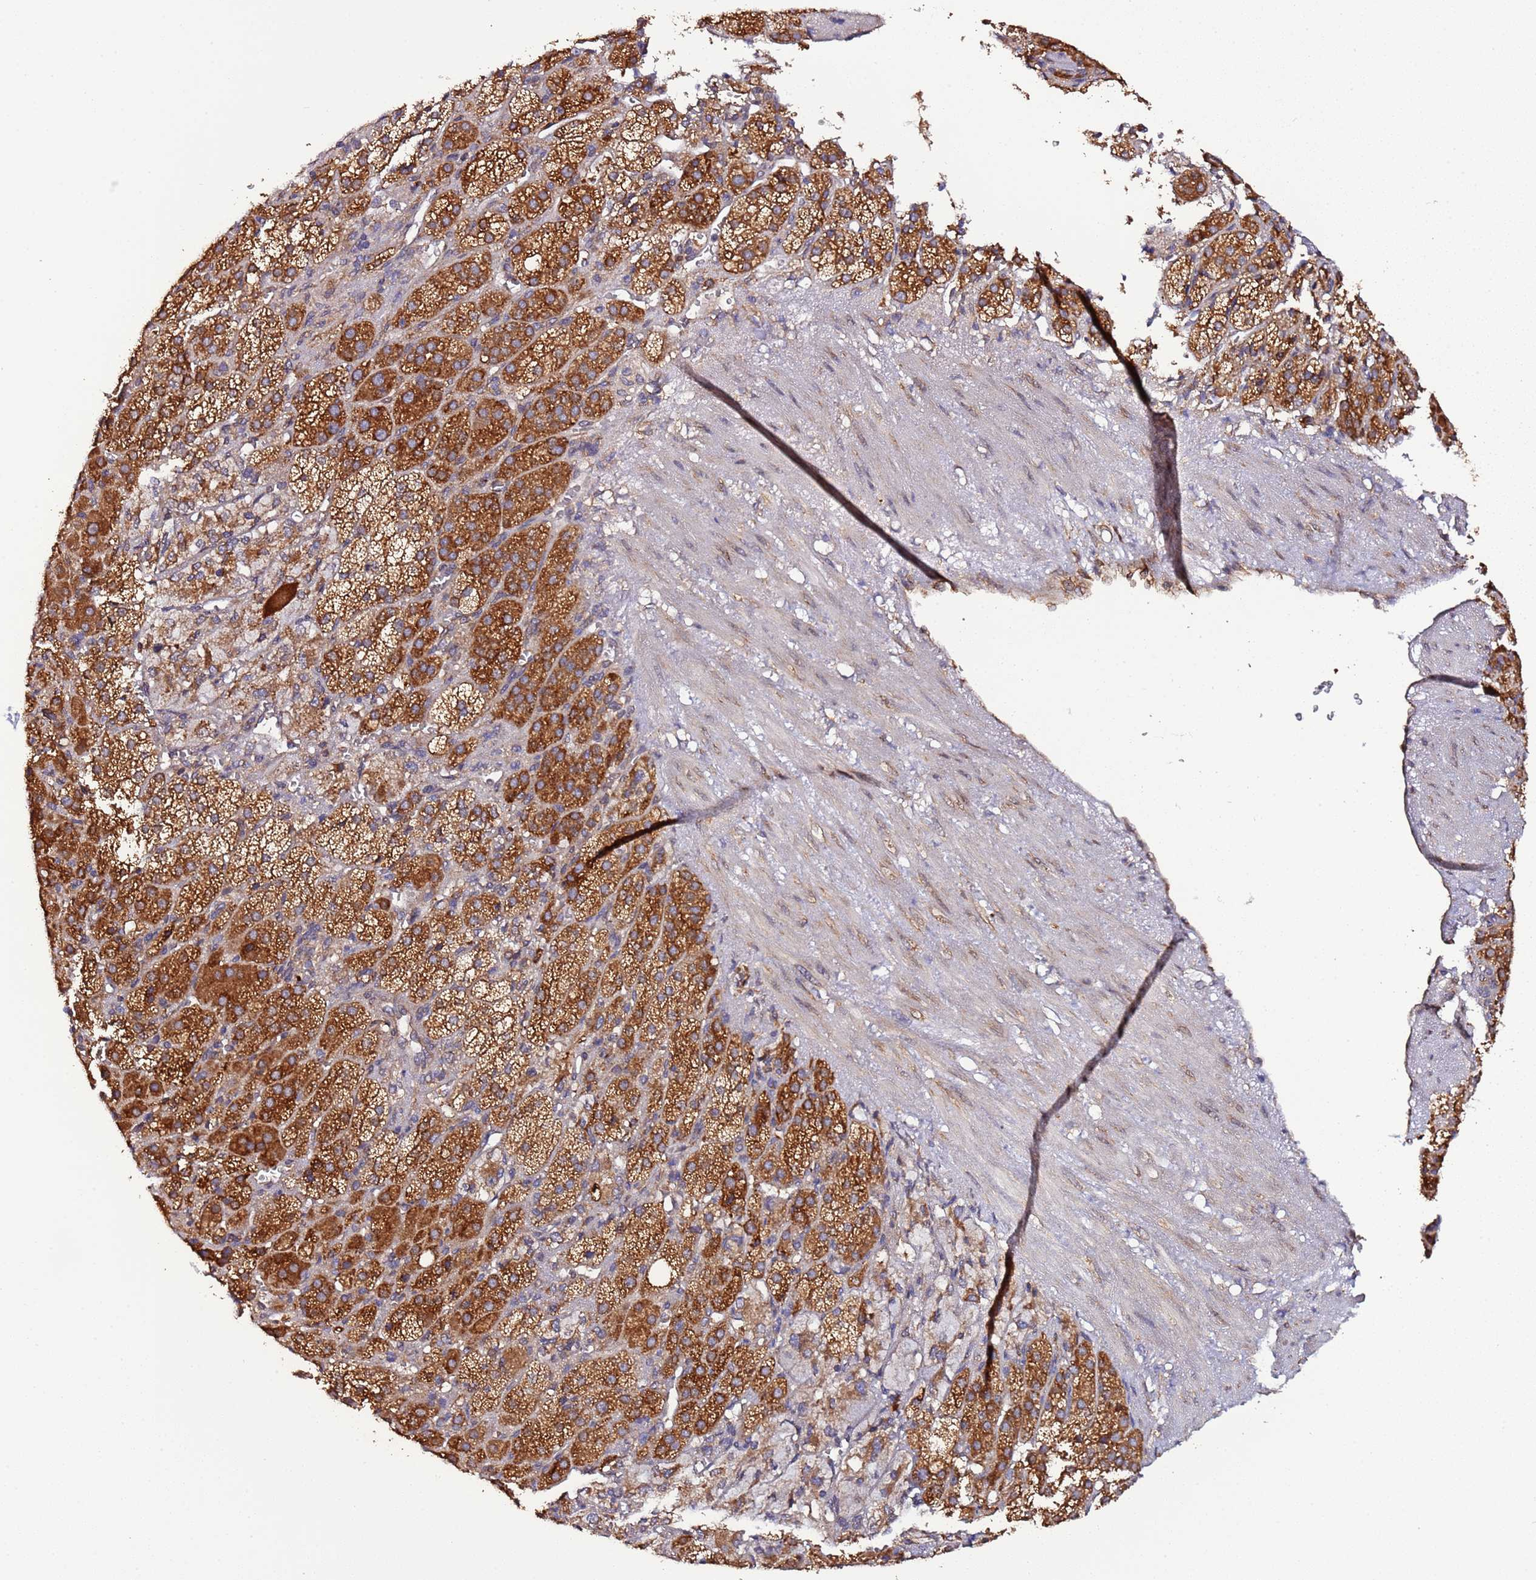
{"staining": {"intensity": "strong", "quantity": ">75%", "location": "cytoplasmic/membranous"}, "tissue": "adrenal gland", "cell_type": "Glandular cells", "image_type": "normal", "snomed": [{"axis": "morphology", "description": "Normal tissue, NOS"}, {"axis": "topography", "description": "Adrenal gland"}], "caption": "Immunohistochemistry of normal human adrenal gland displays high levels of strong cytoplasmic/membranous staining in about >75% of glandular cells. Using DAB (brown) and hematoxylin (blue) stains, captured at high magnification using brightfield microscopy.", "gene": "SLC41A3", "patient": {"sex": "female", "age": 57}}